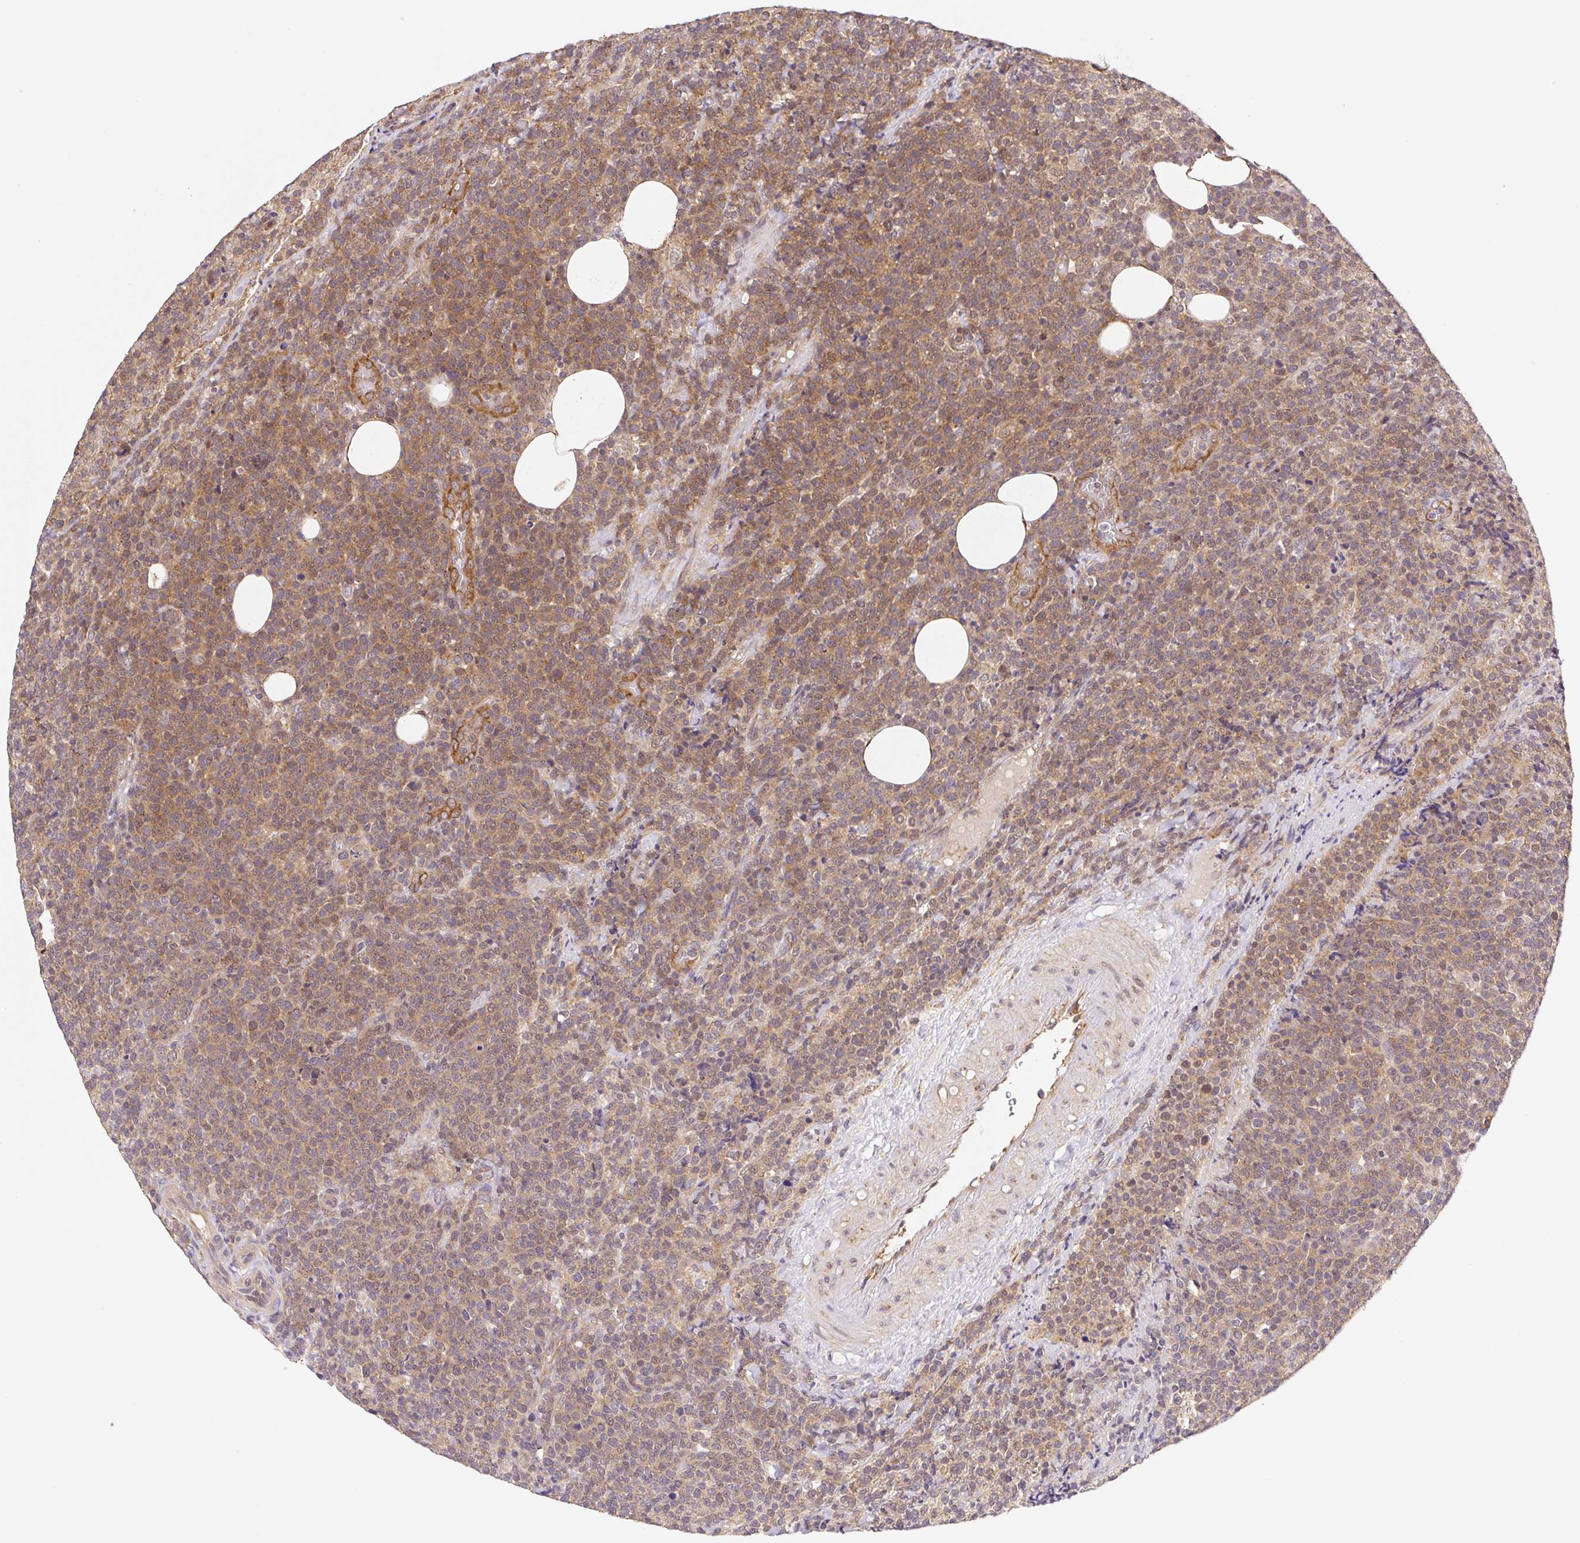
{"staining": {"intensity": "moderate", "quantity": "25%-75%", "location": "cytoplasmic/membranous"}, "tissue": "lymphoma", "cell_type": "Tumor cells", "image_type": "cancer", "snomed": [{"axis": "morphology", "description": "Malignant lymphoma, non-Hodgkin's type, High grade"}, {"axis": "topography", "description": "Lymph node"}], "caption": "Protein expression analysis of lymphoma reveals moderate cytoplasmic/membranous staining in approximately 25%-75% of tumor cells. (DAB (3,3'-diaminobenzidine) IHC, brown staining for protein, blue staining for nuclei).", "gene": "LYPD5", "patient": {"sex": "male", "age": 61}}